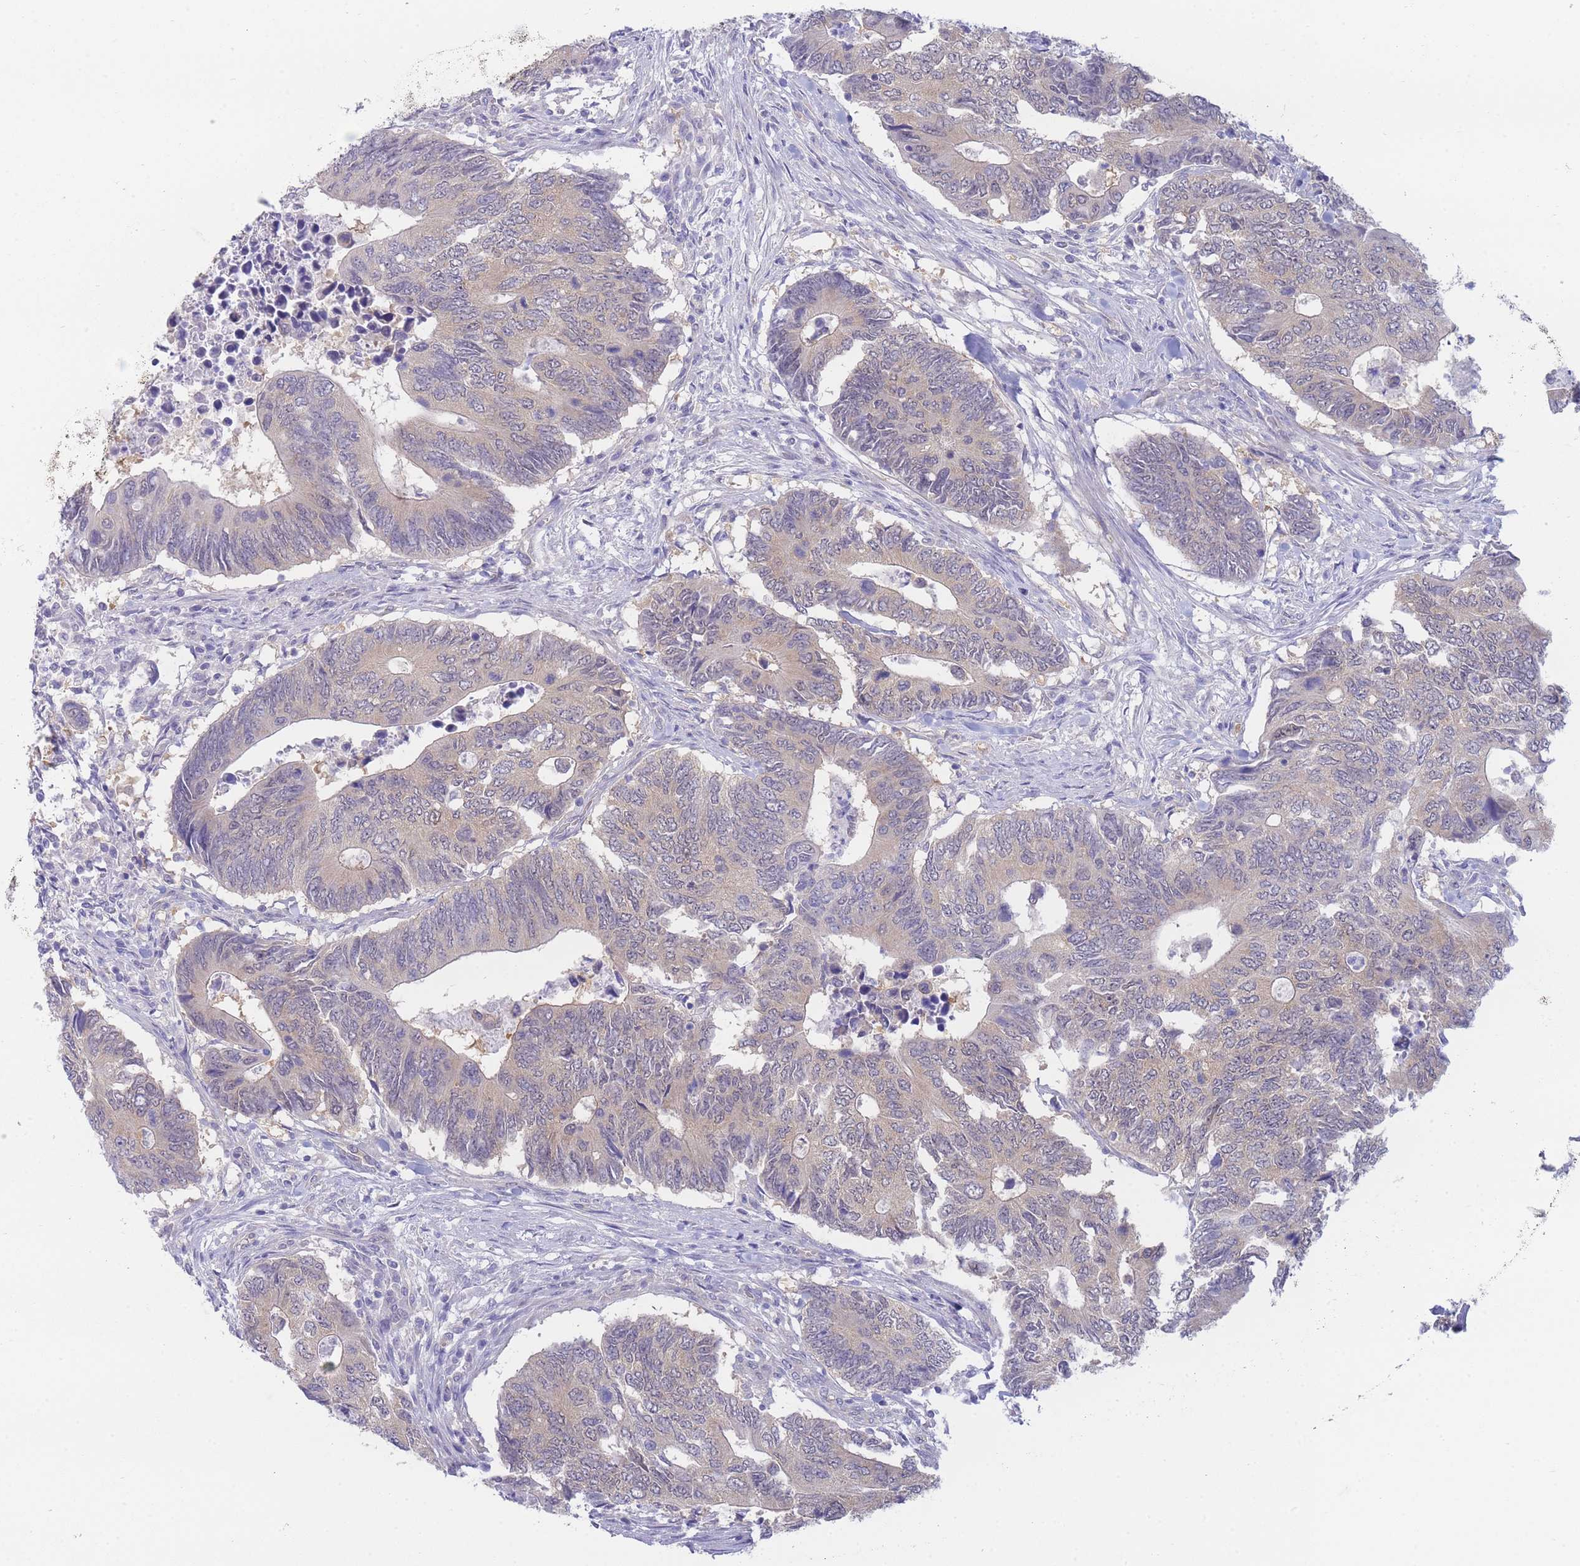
{"staining": {"intensity": "weak", "quantity": "<25%", "location": "cytoplasmic/membranous"}, "tissue": "colorectal cancer", "cell_type": "Tumor cells", "image_type": "cancer", "snomed": [{"axis": "morphology", "description": "Adenocarcinoma, NOS"}, {"axis": "topography", "description": "Colon"}], "caption": "An IHC photomicrograph of colorectal cancer is shown. There is no staining in tumor cells of colorectal cancer.", "gene": "SUGT1", "patient": {"sex": "male", "age": 87}}